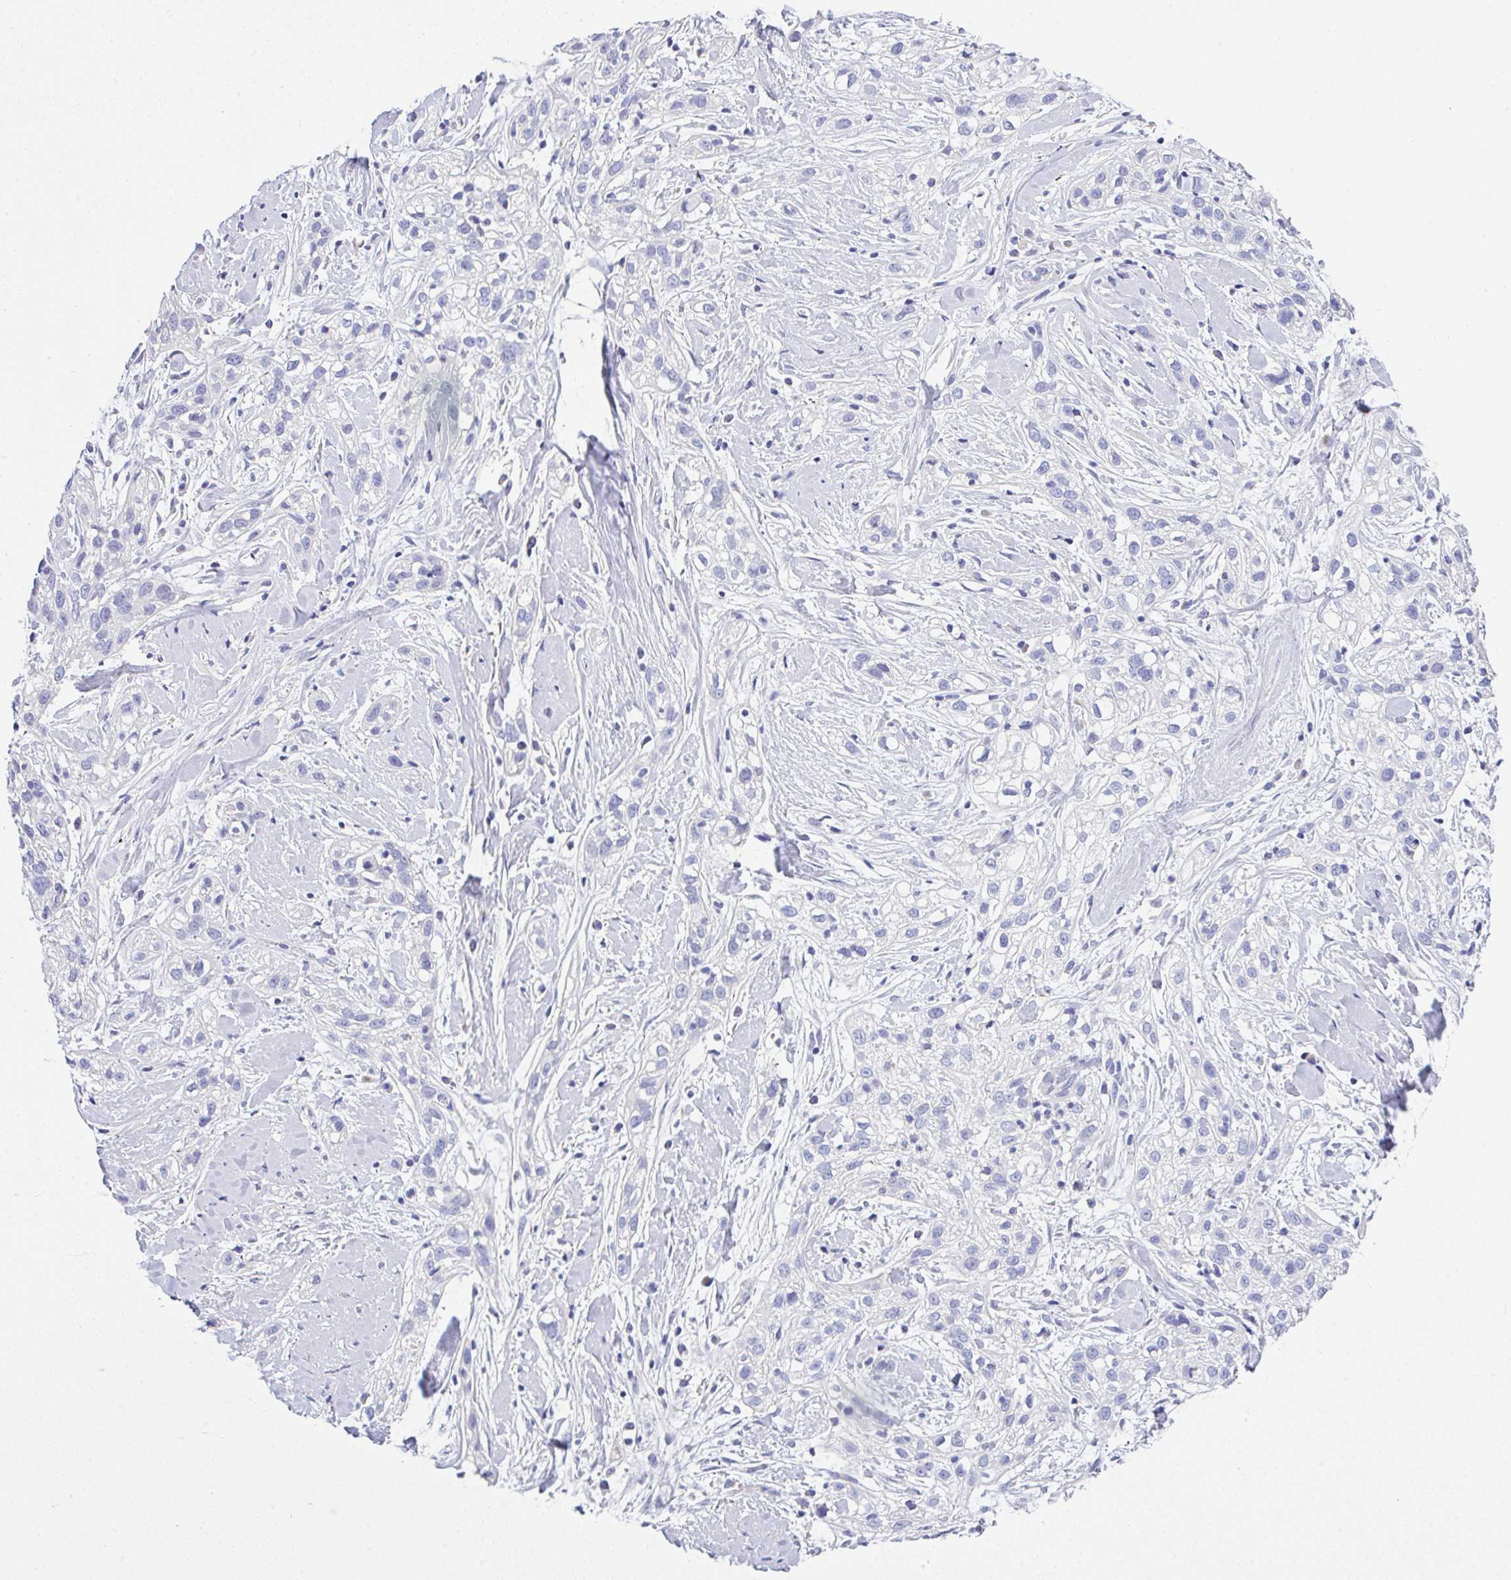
{"staining": {"intensity": "negative", "quantity": "none", "location": "none"}, "tissue": "skin cancer", "cell_type": "Tumor cells", "image_type": "cancer", "snomed": [{"axis": "morphology", "description": "Squamous cell carcinoma, NOS"}, {"axis": "topography", "description": "Skin"}], "caption": "A high-resolution image shows immunohistochemistry staining of skin cancer, which exhibits no significant positivity in tumor cells. (DAB (3,3'-diaminobenzidine) immunohistochemistry with hematoxylin counter stain).", "gene": "SERPINE3", "patient": {"sex": "male", "age": 82}}